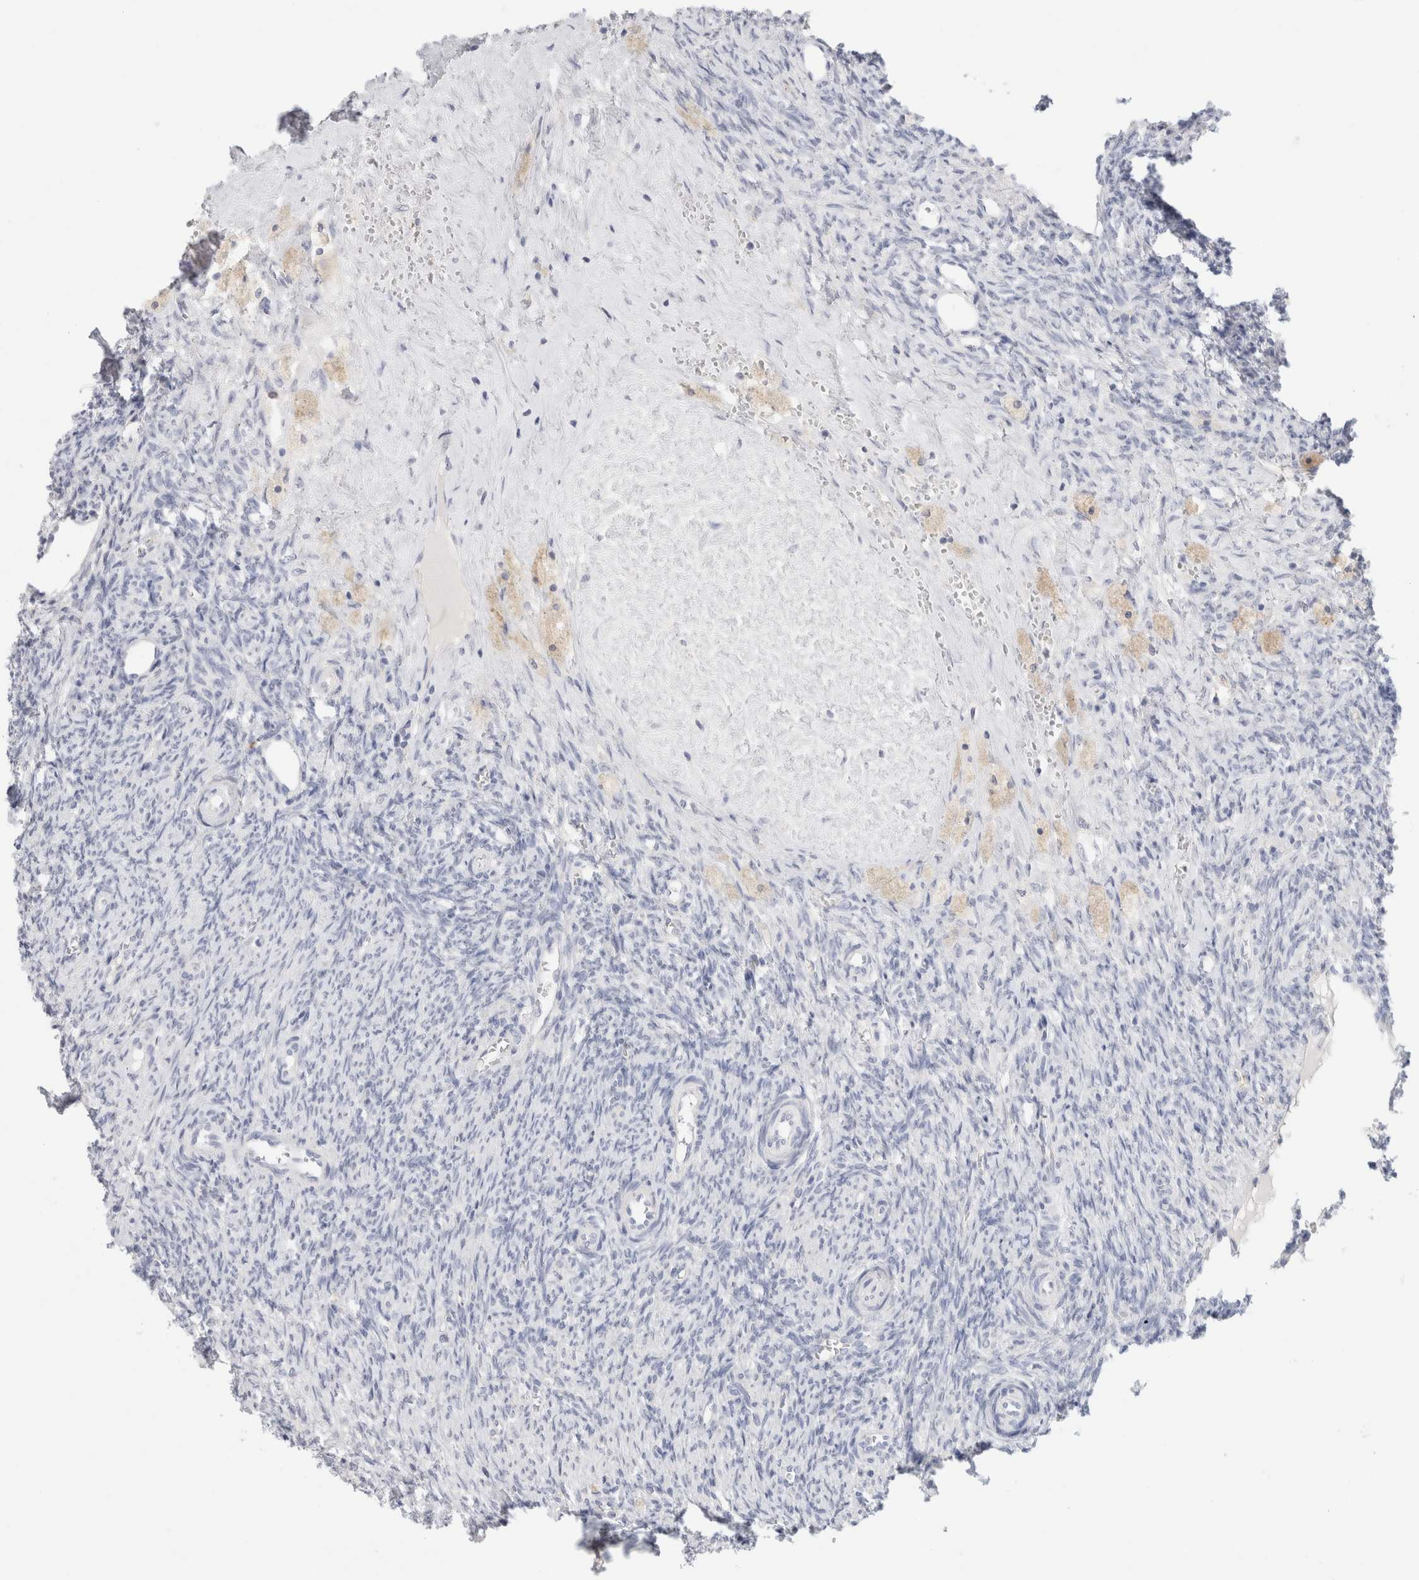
{"staining": {"intensity": "negative", "quantity": "none", "location": "none"}, "tissue": "ovary", "cell_type": "Follicle cells", "image_type": "normal", "snomed": [{"axis": "morphology", "description": "Normal tissue, NOS"}, {"axis": "topography", "description": "Ovary"}], "caption": "Human ovary stained for a protein using immunohistochemistry (IHC) demonstrates no expression in follicle cells.", "gene": "CSK", "patient": {"sex": "female", "age": 41}}